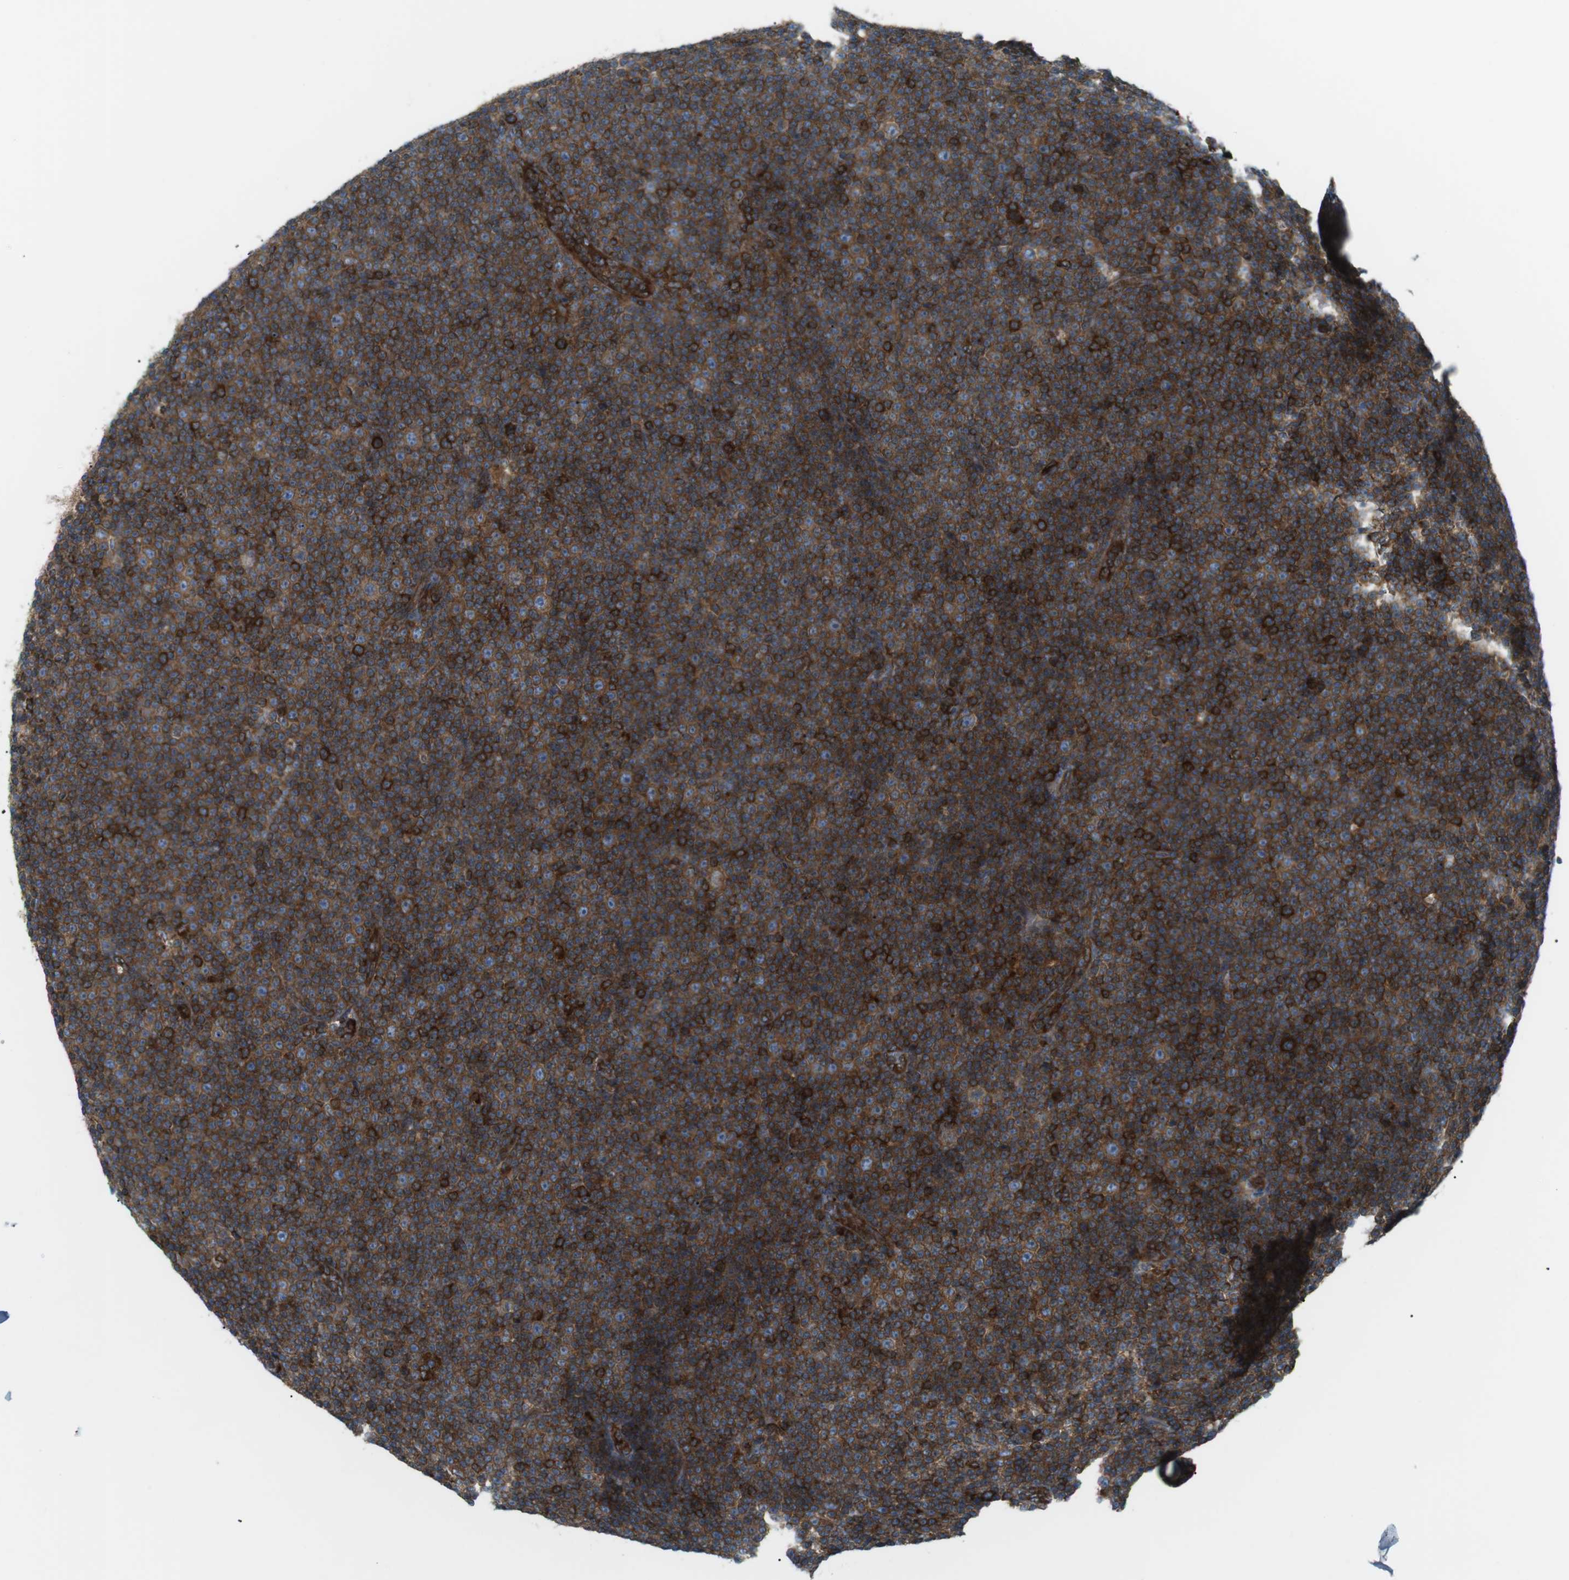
{"staining": {"intensity": "strong", "quantity": ">75%", "location": "cytoplasmic/membranous"}, "tissue": "lymphoma", "cell_type": "Tumor cells", "image_type": "cancer", "snomed": [{"axis": "morphology", "description": "Malignant lymphoma, non-Hodgkin's type, Low grade"}, {"axis": "topography", "description": "Lymph node"}], "caption": "Lymphoma stained with immunohistochemistry reveals strong cytoplasmic/membranous expression in approximately >75% of tumor cells.", "gene": "FLII", "patient": {"sex": "female", "age": 67}}